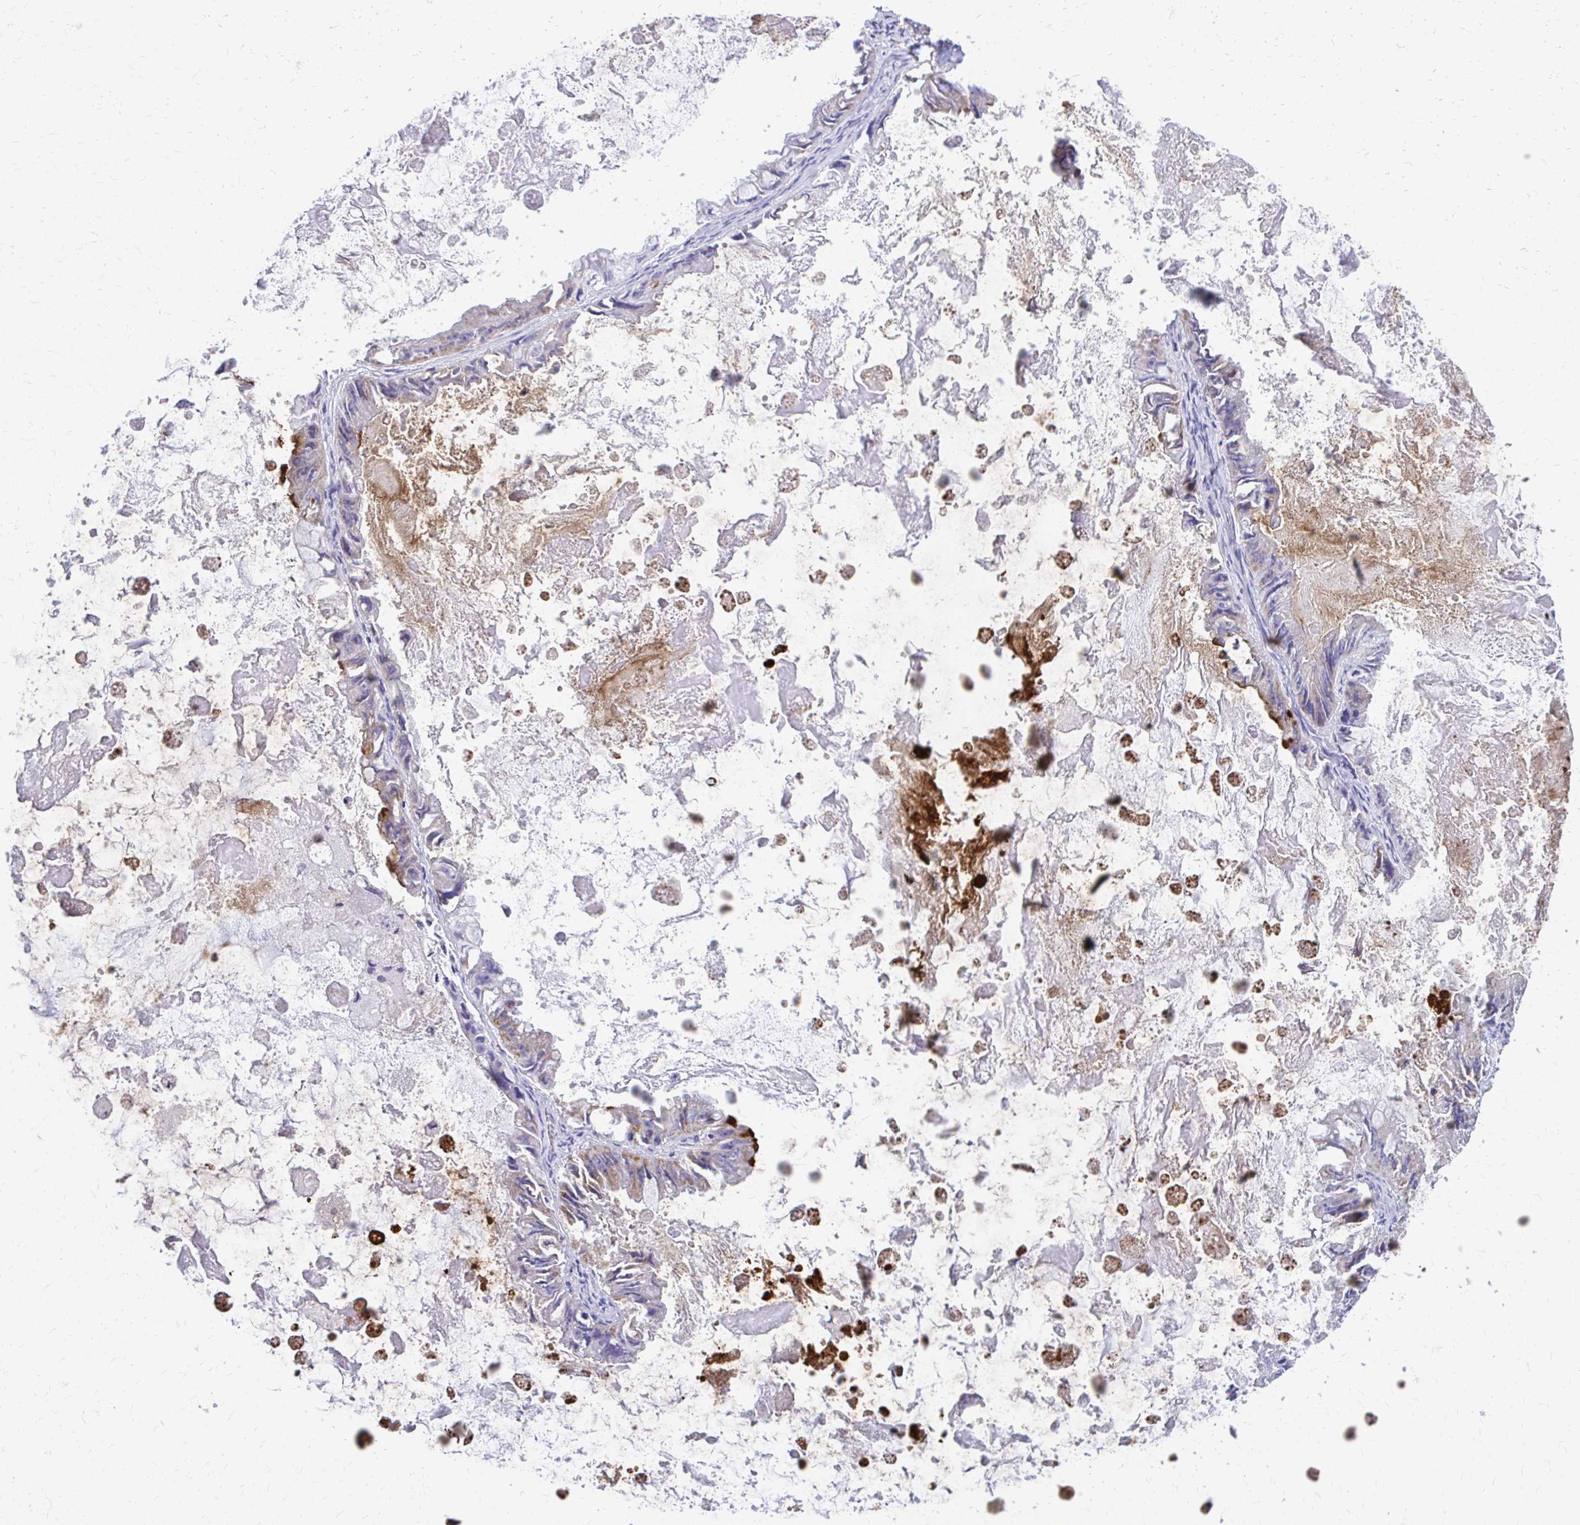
{"staining": {"intensity": "strong", "quantity": "<25%", "location": "cytoplasmic/membranous"}, "tissue": "ovarian cancer", "cell_type": "Tumor cells", "image_type": "cancer", "snomed": [{"axis": "morphology", "description": "Cystadenocarcinoma, mucinous, NOS"}, {"axis": "topography", "description": "Ovary"}], "caption": "IHC of ovarian cancer demonstrates medium levels of strong cytoplasmic/membranous positivity in about <25% of tumor cells.", "gene": "MRPL19", "patient": {"sex": "female", "age": 61}}